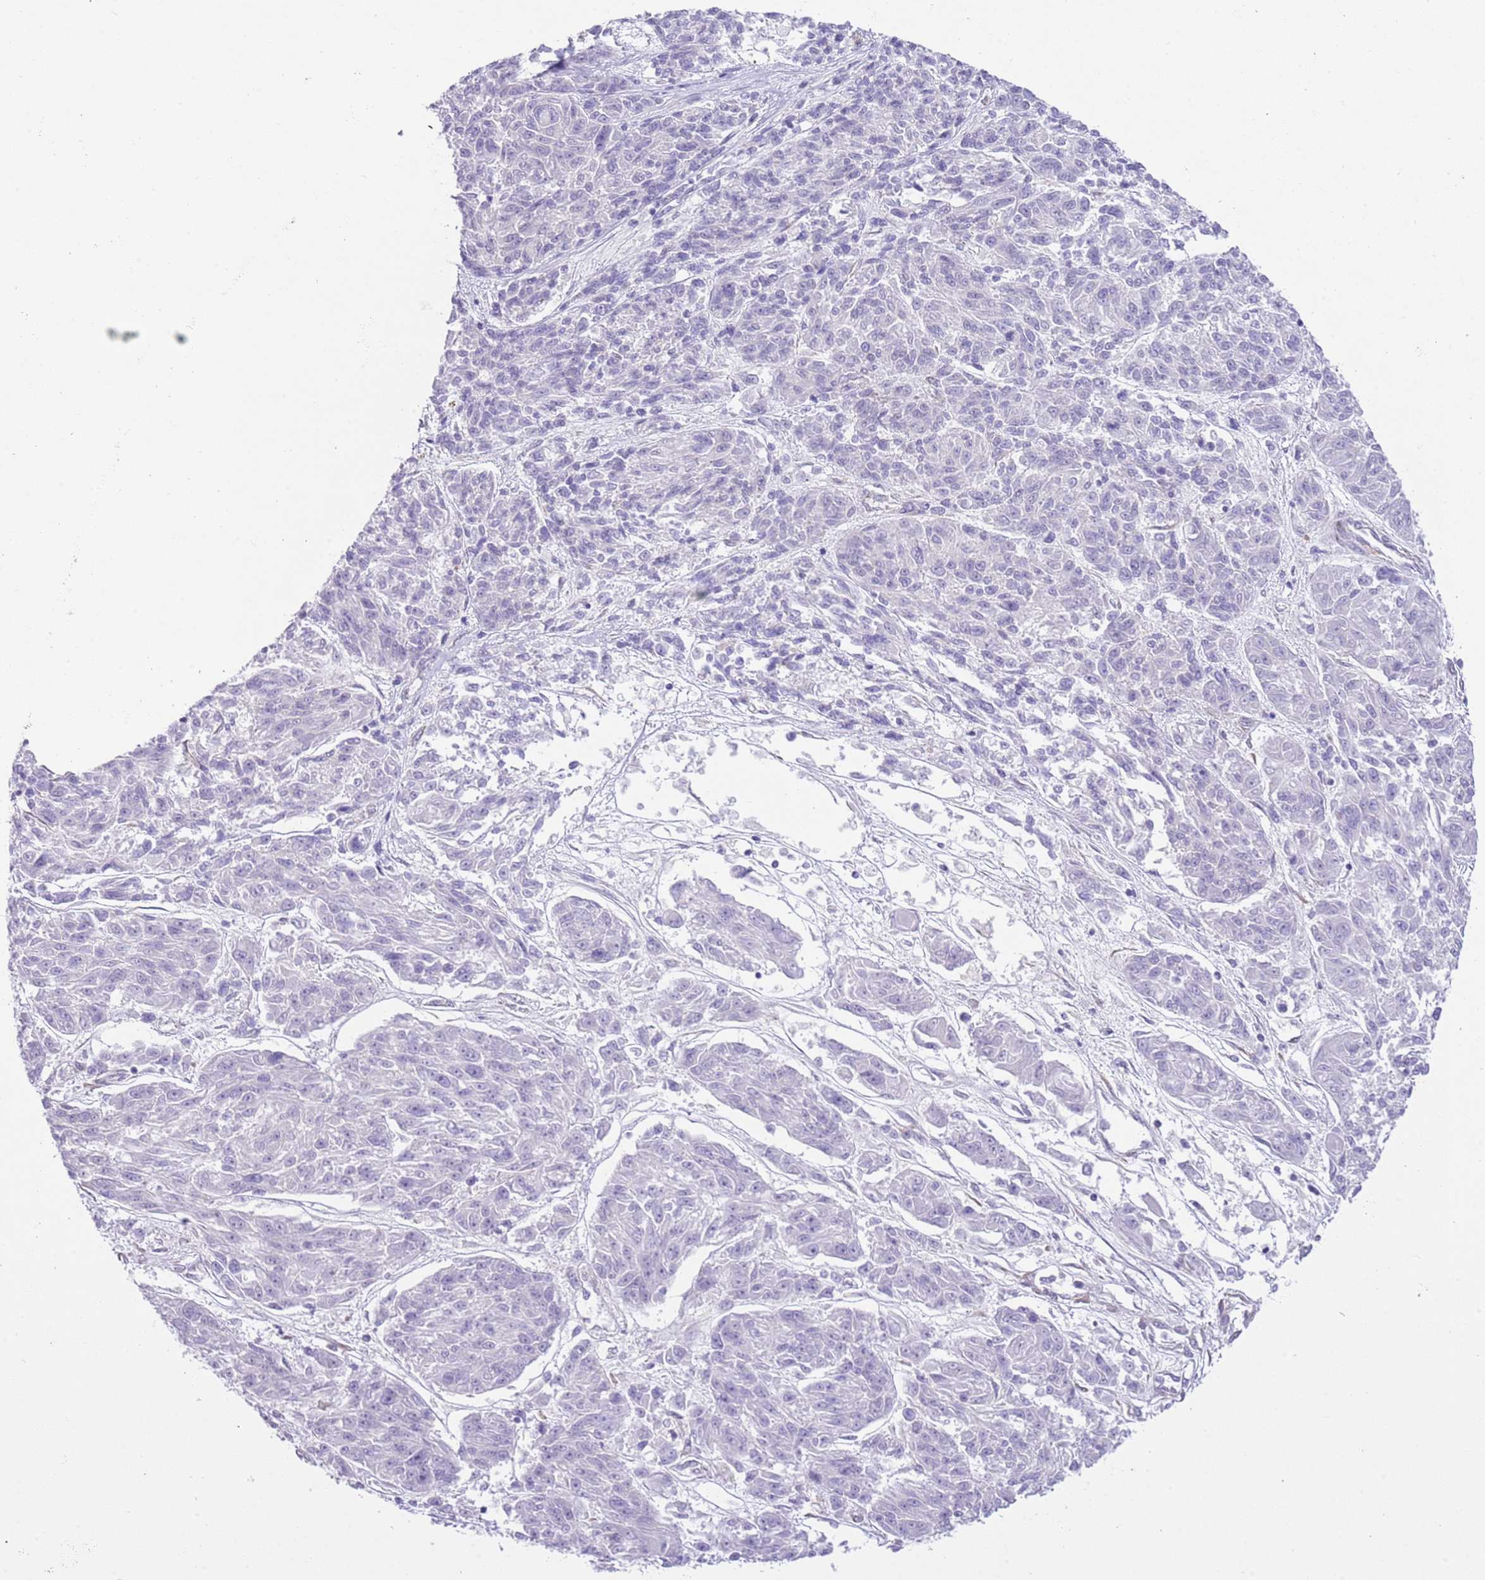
{"staining": {"intensity": "negative", "quantity": "none", "location": "none"}, "tissue": "melanoma", "cell_type": "Tumor cells", "image_type": "cancer", "snomed": [{"axis": "morphology", "description": "Malignant melanoma, NOS"}, {"axis": "topography", "description": "Skin"}], "caption": "Malignant melanoma stained for a protein using IHC exhibits no expression tumor cells.", "gene": "MIDN", "patient": {"sex": "male", "age": 53}}